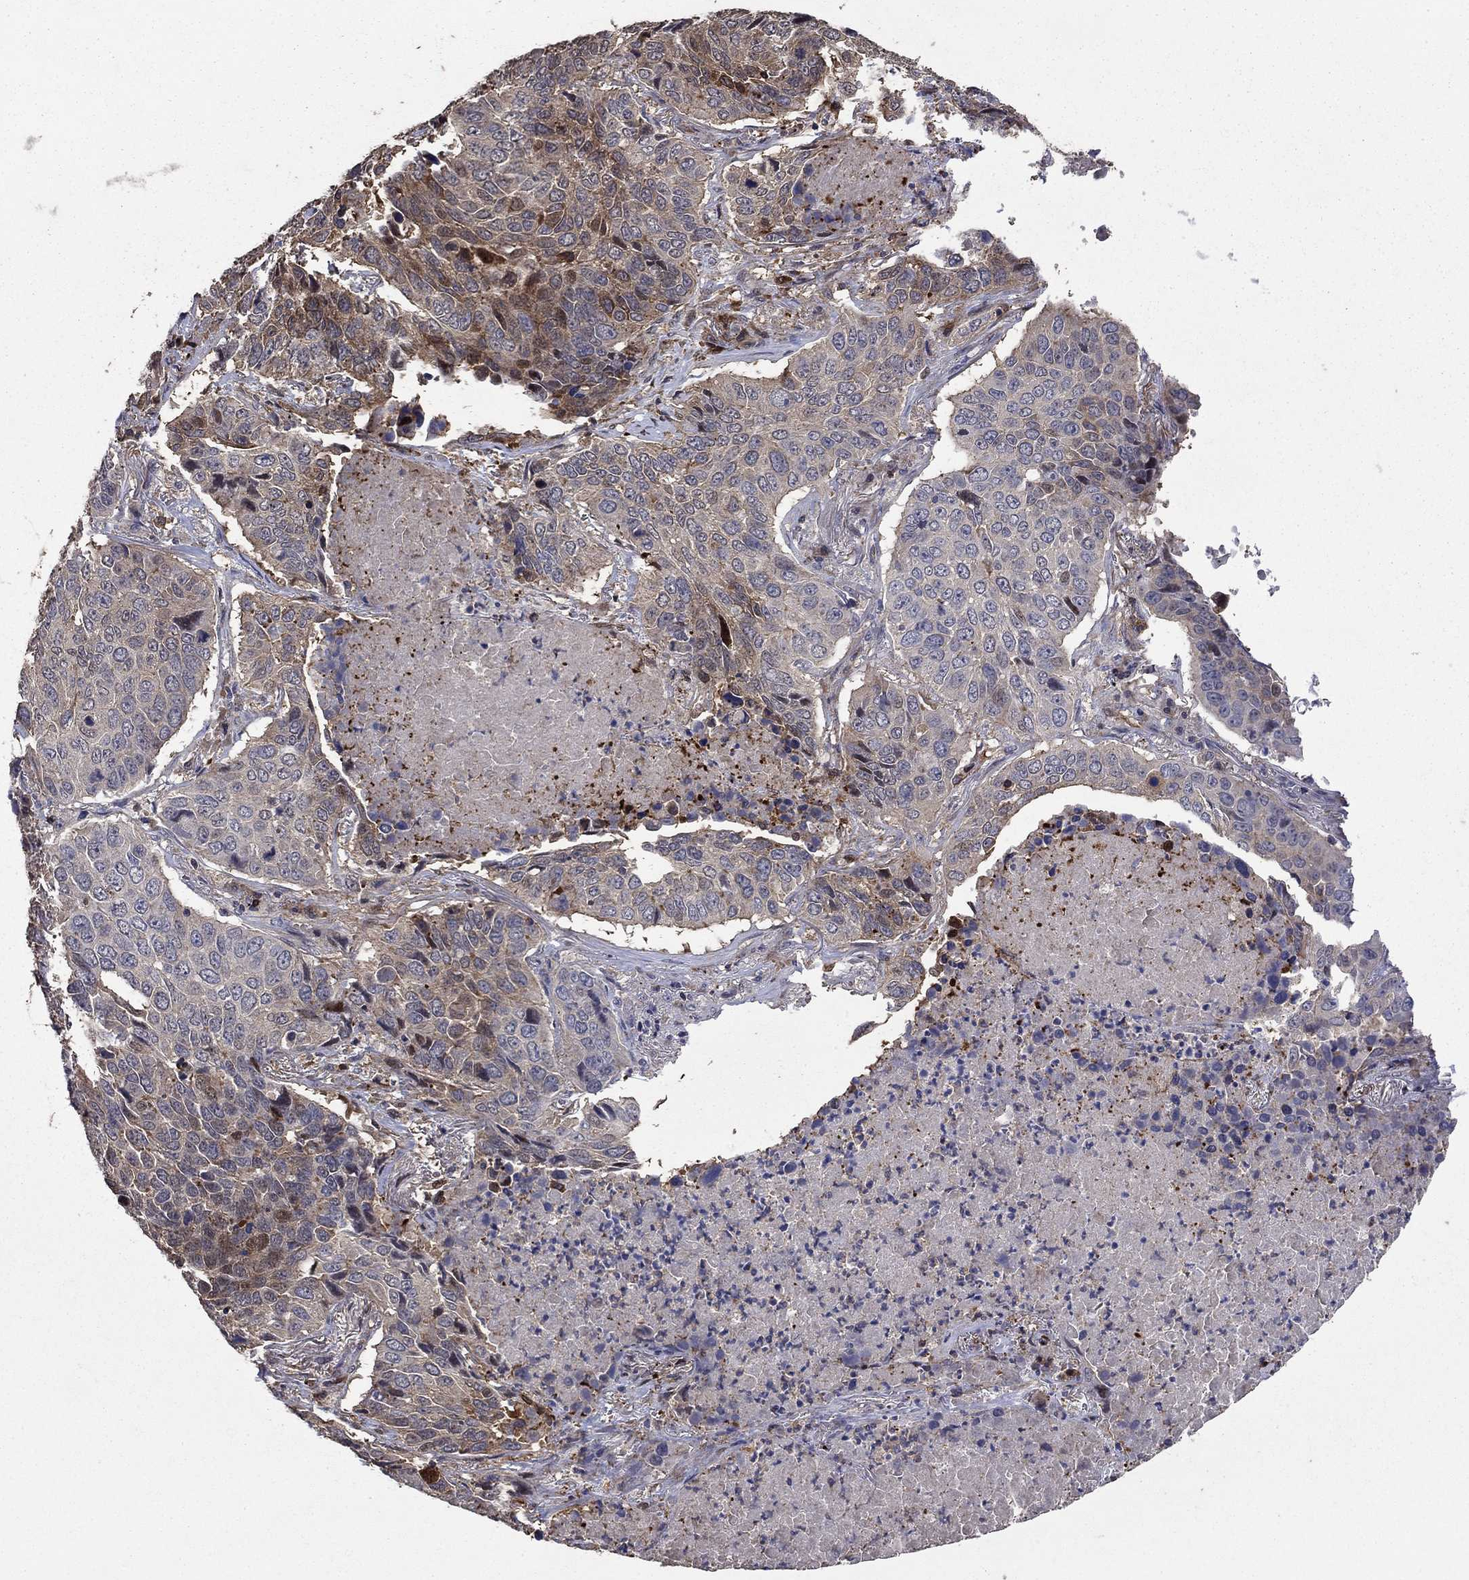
{"staining": {"intensity": "moderate", "quantity": "<25%", "location": "cytoplasmic/membranous"}, "tissue": "lung cancer", "cell_type": "Tumor cells", "image_type": "cancer", "snomed": [{"axis": "morphology", "description": "Normal tissue, NOS"}, {"axis": "morphology", "description": "Squamous cell carcinoma, NOS"}, {"axis": "topography", "description": "Bronchus"}, {"axis": "topography", "description": "Lung"}], "caption": "This micrograph demonstrates immunohistochemistry (IHC) staining of lung squamous cell carcinoma, with low moderate cytoplasmic/membranous expression in about <25% of tumor cells.", "gene": "DVL1", "patient": {"sex": "male", "age": 64}}